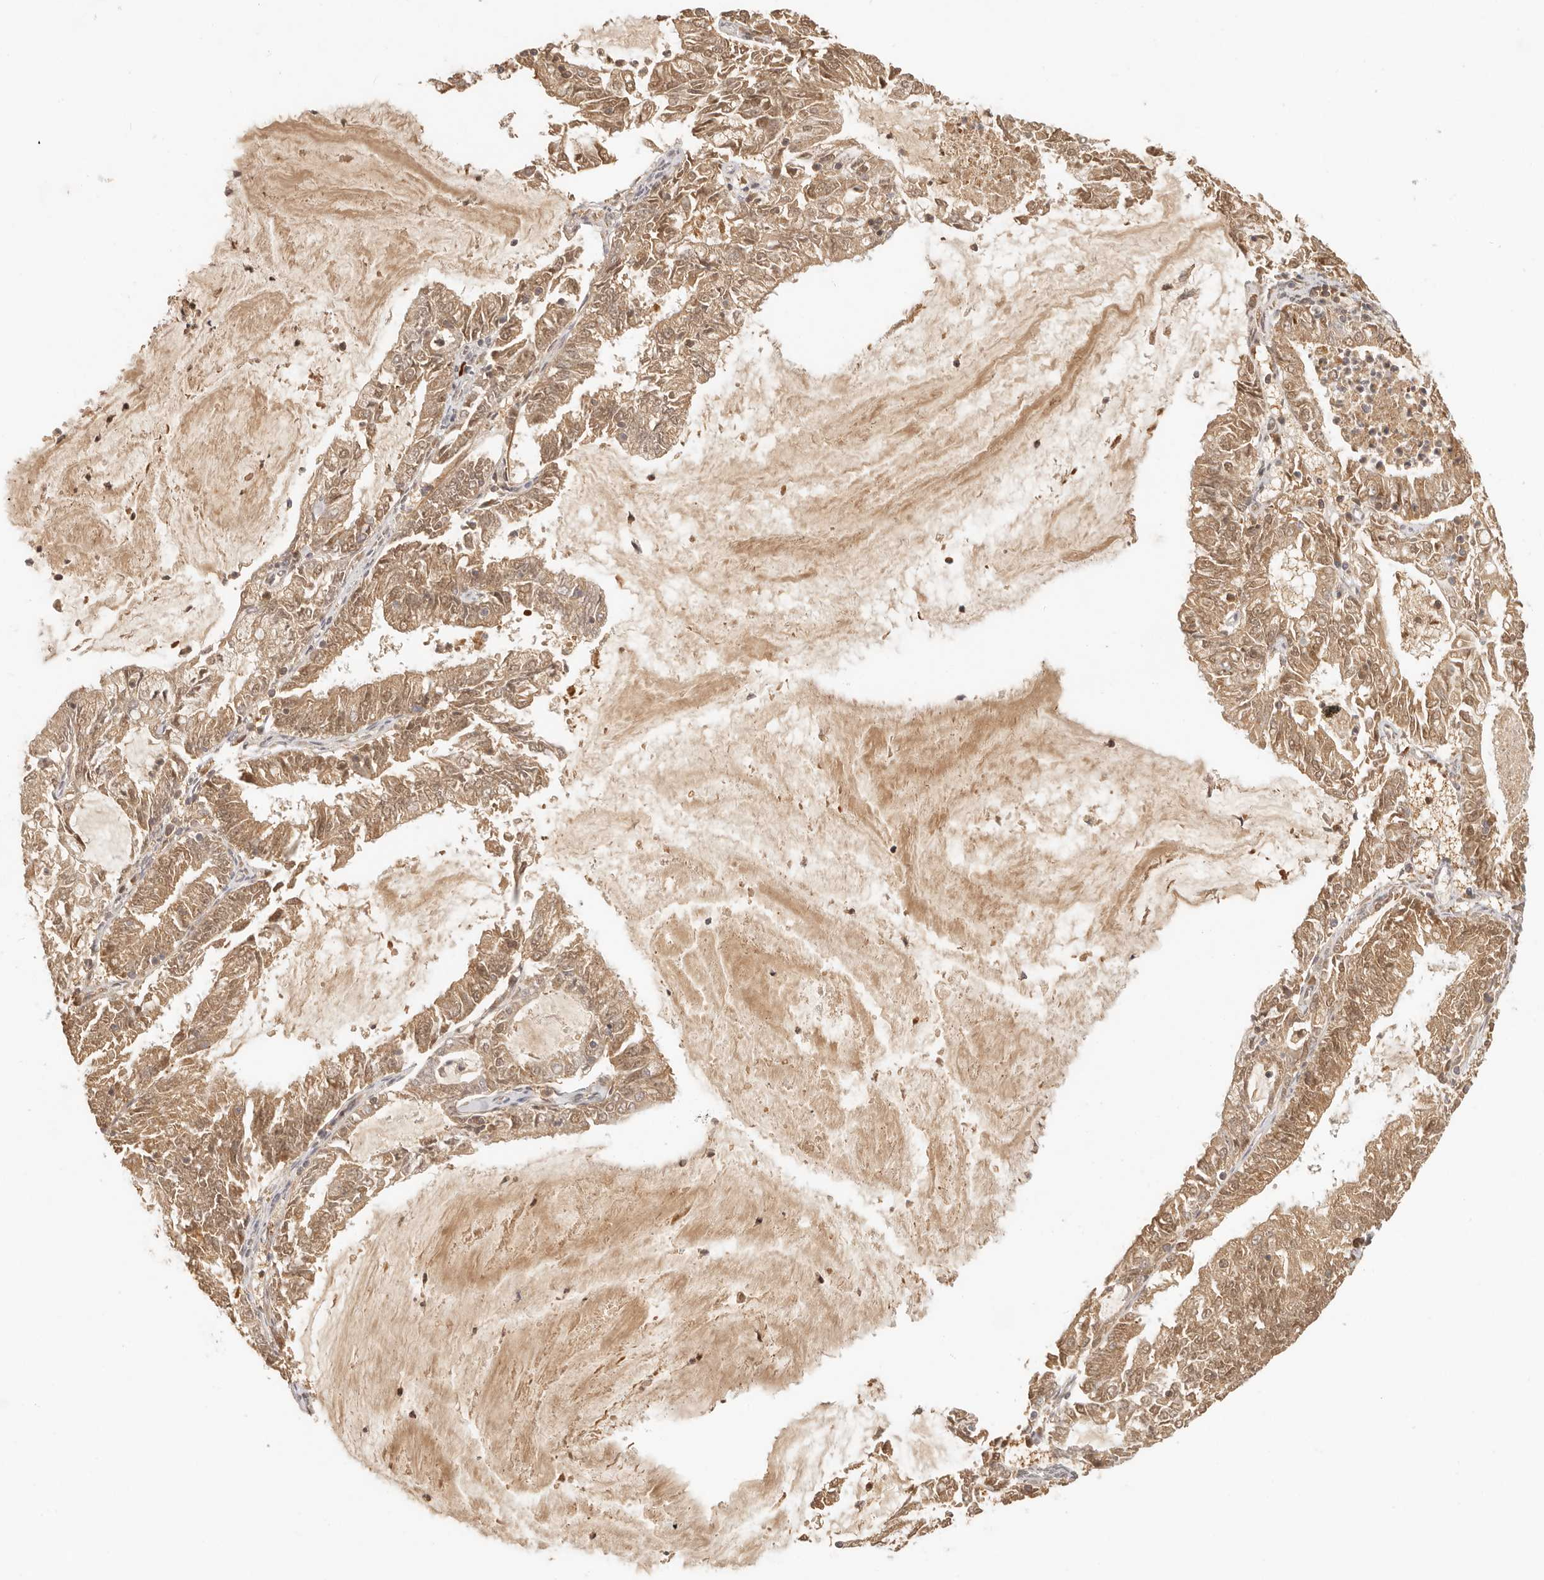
{"staining": {"intensity": "moderate", "quantity": ">75%", "location": "cytoplasmic/membranous"}, "tissue": "endometrial cancer", "cell_type": "Tumor cells", "image_type": "cancer", "snomed": [{"axis": "morphology", "description": "Adenocarcinoma, NOS"}, {"axis": "topography", "description": "Endometrium"}], "caption": "Brown immunohistochemical staining in endometrial adenocarcinoma exhibits moderate cytoplasmic/membranous expression in about >75% of tumor cells.", "gene": "INTS11", "patient": {"sex": "female", "age": 57}}